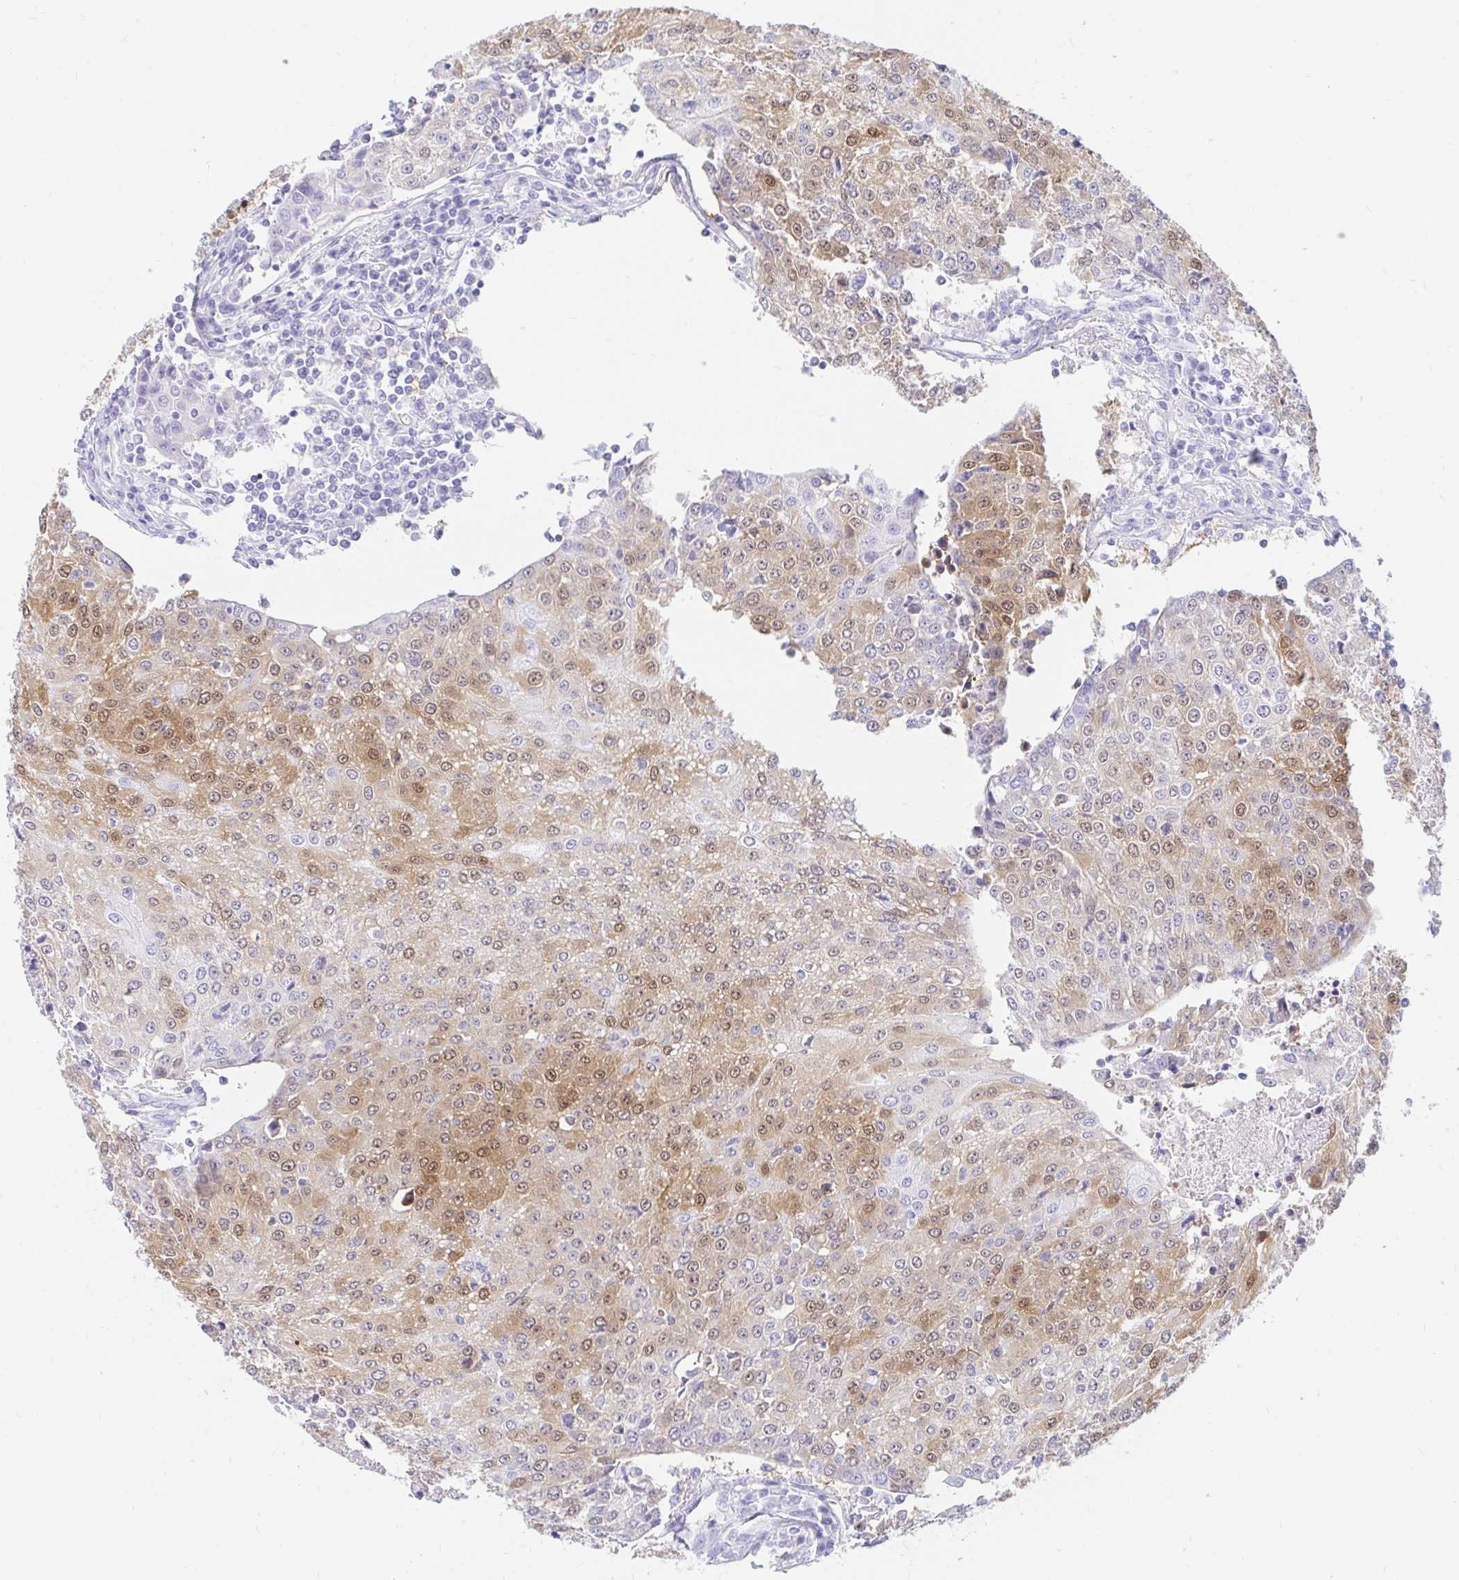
{"staining": {"intensity": "weak", "quantity": "25%-75%", "location": "cytoplasmic/membranous,nuclear"}, "tissue": "urothelial cancer", "cell_type": "Tumor cells", "image_type": "cancer", "snomed": [{"axis": "morphology", "description": "Urothelial carcinoma, High grade"}, {"axis": "topography", "description": "Urinary bladder"}], "caption": "IHC image of human urothelial cancer stained for a protein (brown), which exhibits low levels of weak cytoplasmic/membranous and nuclear expression in approximately 25%-75% of tumor cells.", "gene": "PPP1R1B", "patient": {"sex": "female", "age": 85}}